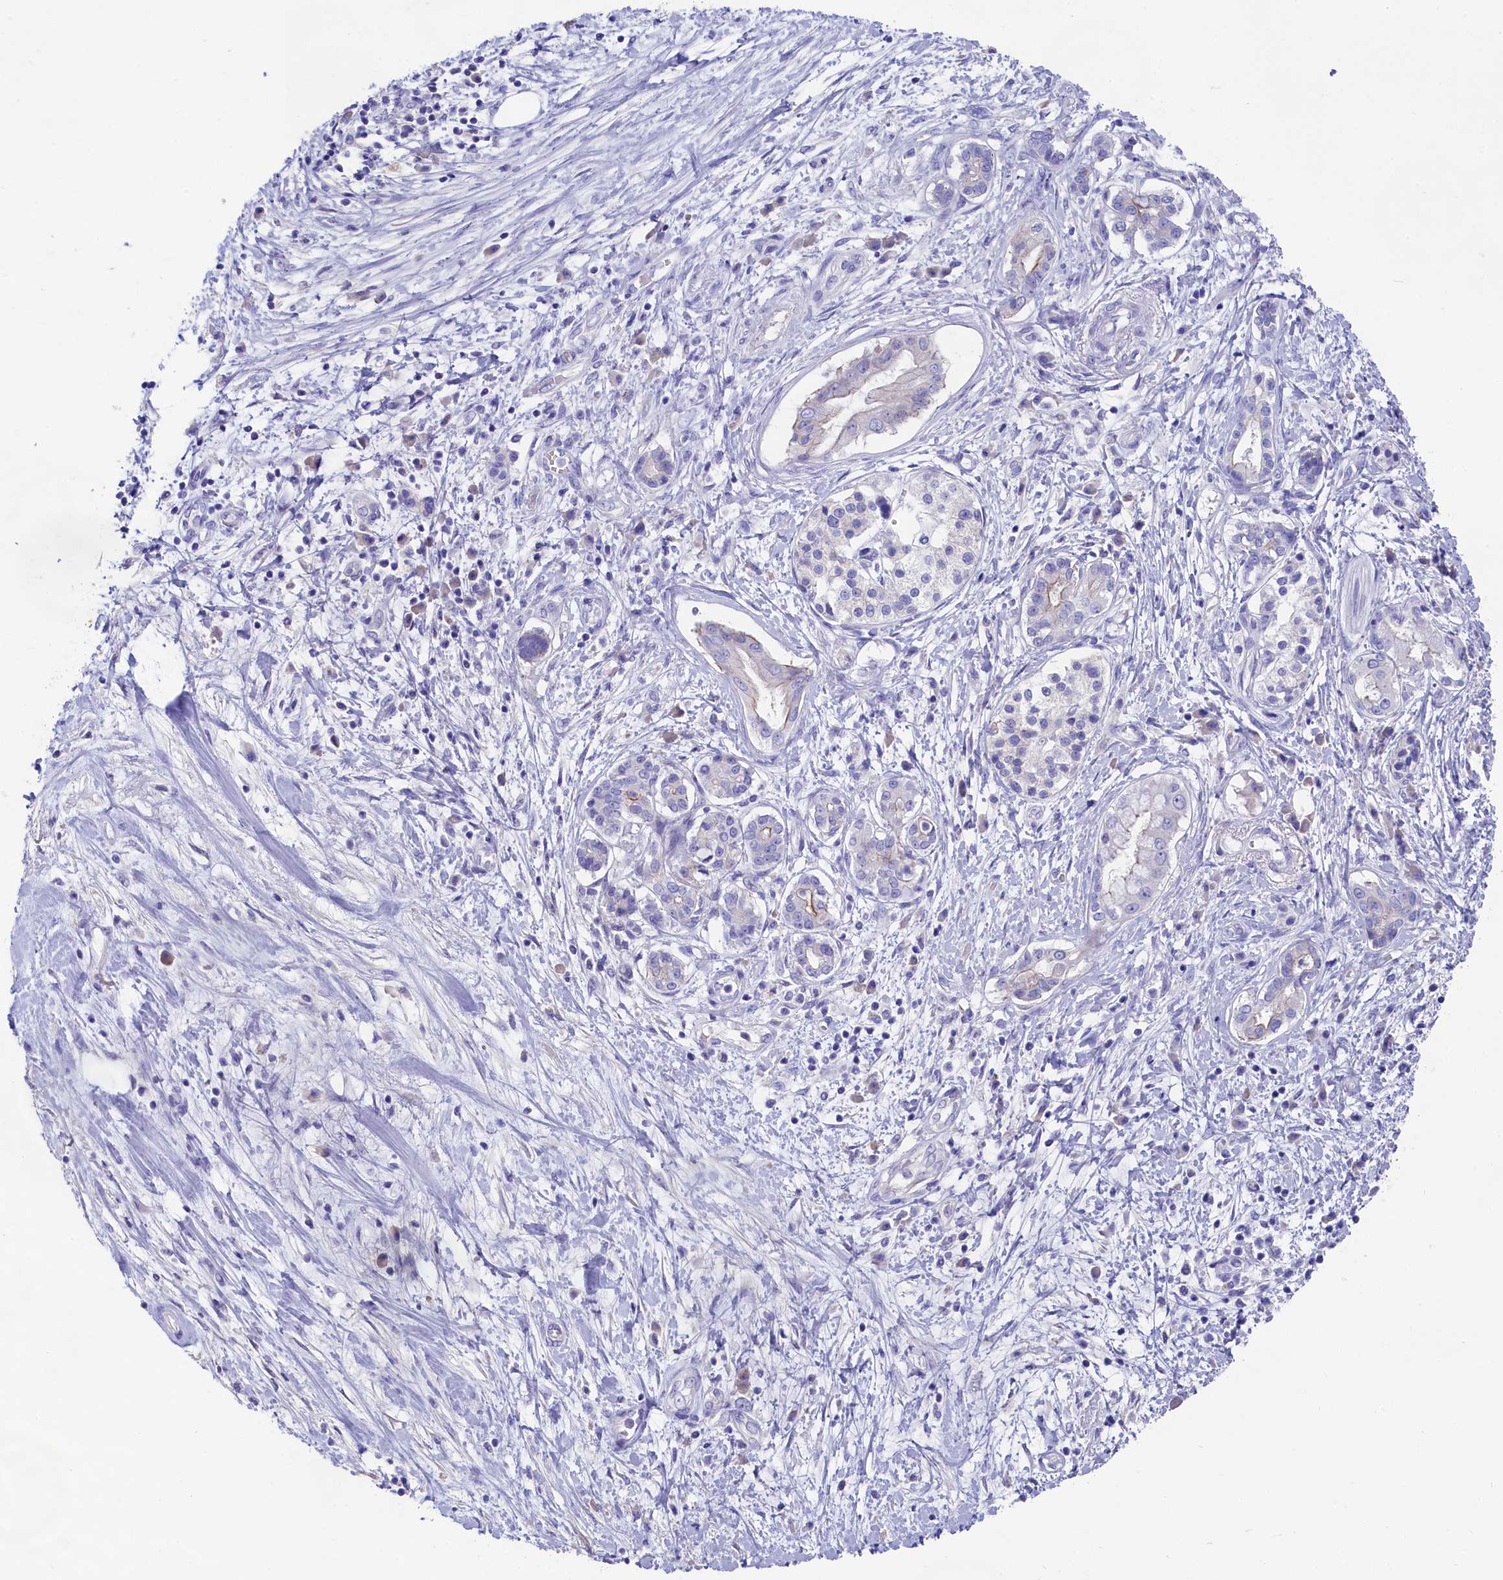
{"staining": {"intensity": "negative", "quantity": "none", "location": "none"}, "tissue": "pancreatic cancer", "cell_type": "Tumor cells", "image_type": "cancer", "snomed": [{"axis": "morphology", "description": "Adenocarcinoma, NOS"}, {"axis": "topography", "description": "Pancreas"}], "caption": "Tumor cells show no significant positivity in pancreatic cancer.", "gene": "SULT2A1", "patient": {"sex": "female", "age": 73}}